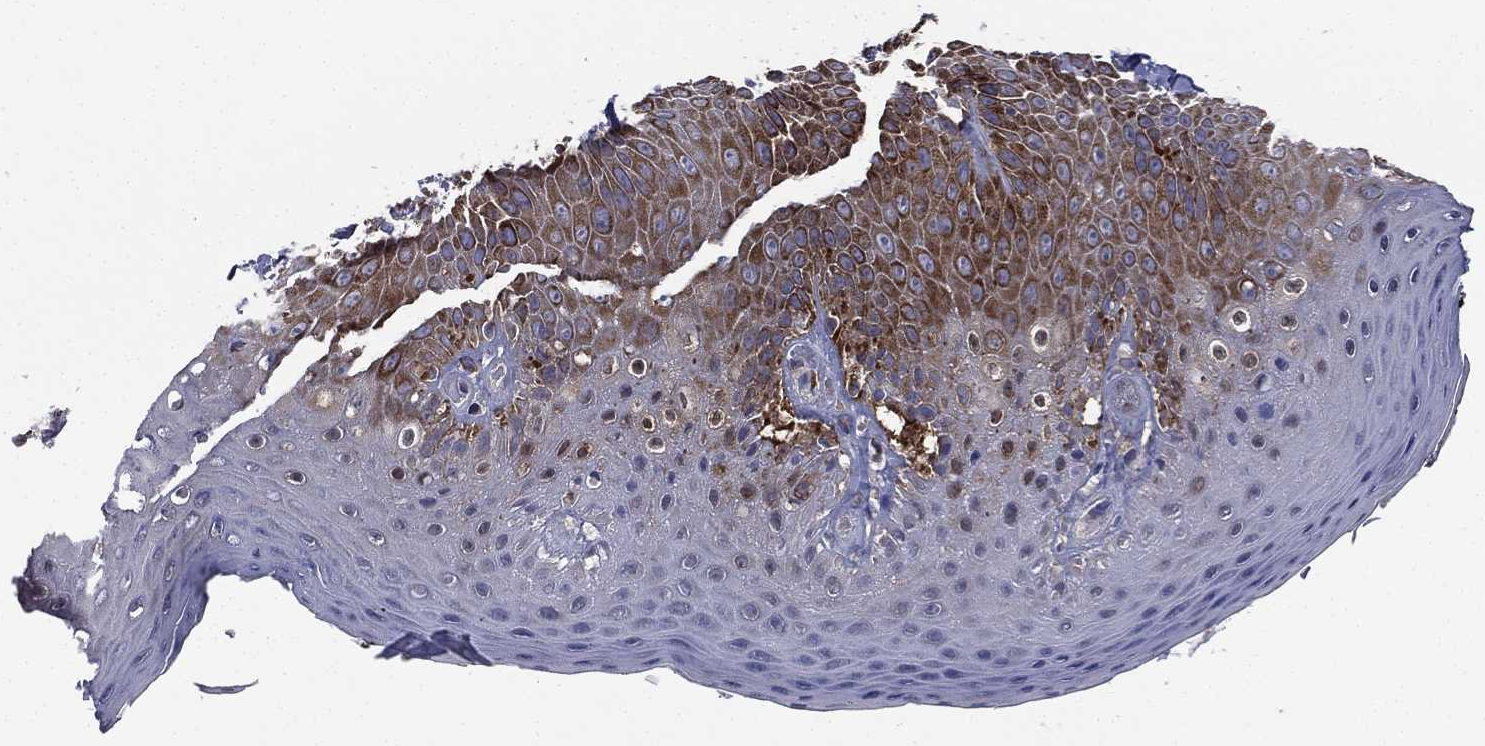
{"staining": {"intensity": "strong", "quantity": "25%-75%", "location": "cytoplasmic/membranous"}, "tissue": "skin", "cell_type": "Epidermal cells", "image_type": "normal", "snomed": [{"axis": "morphology", "description": "Normal tissue, NOS"}, {"axis": "topography", "description": "Anal"}], "caption": "Immunohistochemistry of benign human skin exhibits high levels of strong cytoplasmic/membranous positivity in about 25%-75% of epidermal cells.", "gene": "FARSA", "patient": {"sex": "male", "age": 53}}